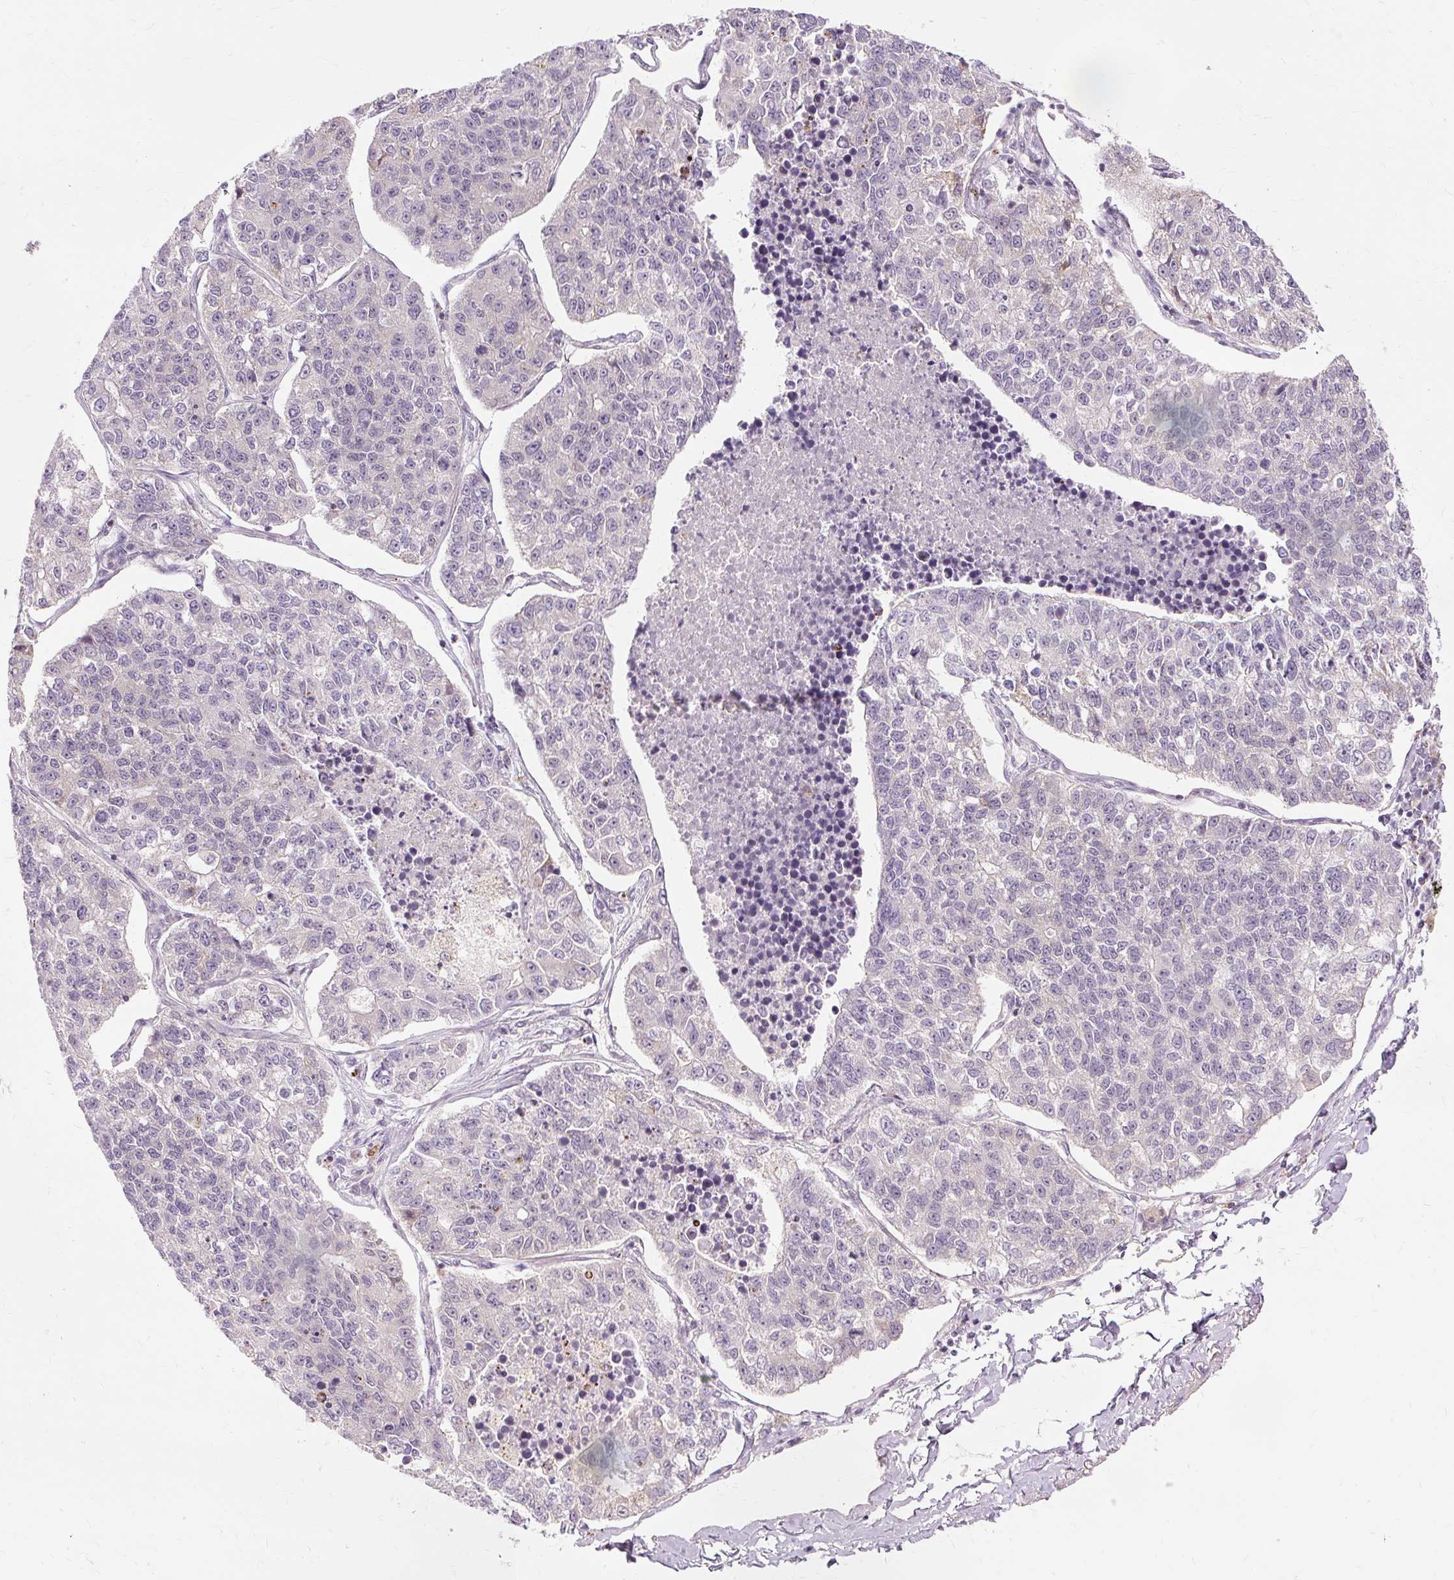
{"staining": {"intensity": "negative", "quantity": "none", "location": "none"}, "tissue": "lung cancer", "cell_type": "Tumor cells", "image_type": "cancer", "snomed": [{"axis": "morphology", "description": "Adenocarcinoma, NOS"}, {"axis": "topography", "description": "Lung"}], "caption": "Immunohistochemistry of human adenocarcinoma (lung) shows no expression in tumor cells.", "gene": "MMACHC", "patient": {"sex": "male", "age": 49}}